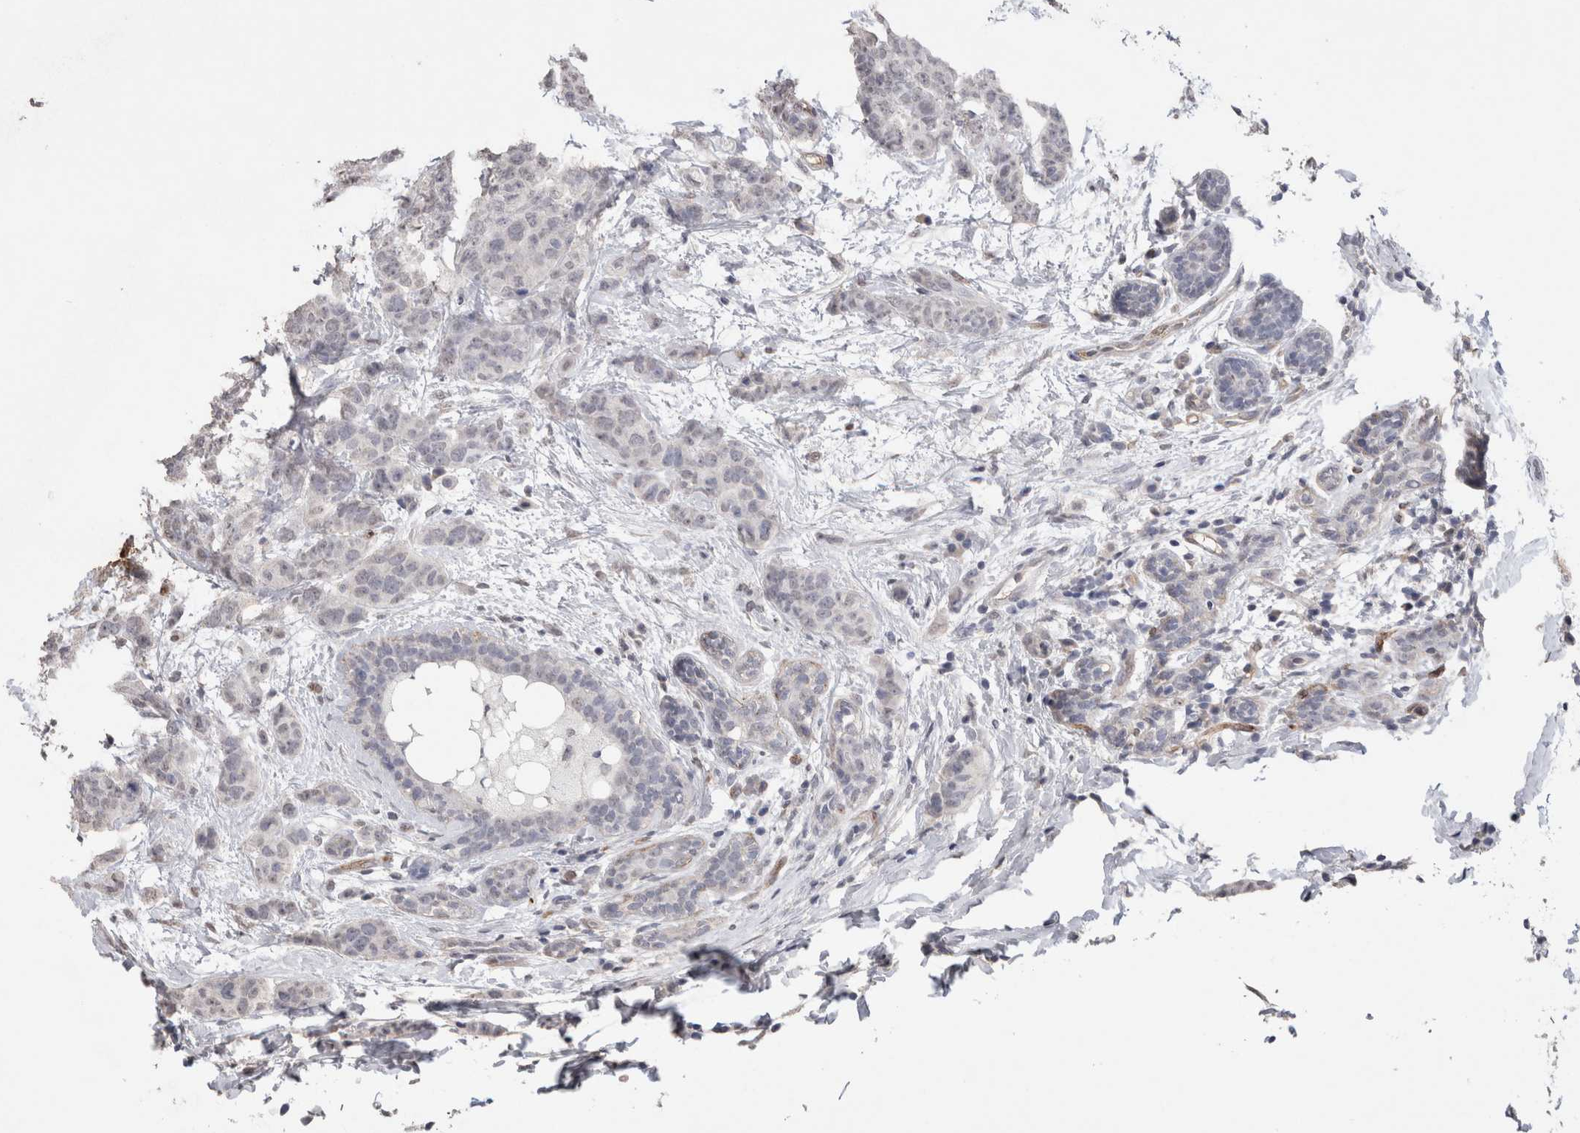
{"staining": {"intensity": "negative", "quantity": "none", "location": "none"}, "tissue": "breast cancer", "cell_type": "Tumor cells", "image_type": "cancer", "snomed": [{"axis": "morphology", "description": "Normal tissue, NOS"}, {"axis": "morphology", "description": "Duct carcinoma"}, {"axis": "topography", "description": "Breast"}], "caption": "Photomicrograph shows no significant protein positivity in tumor cells of breast cancer.", "gene": "CDH13", "patient": {"sex": "female", "age": 40}}